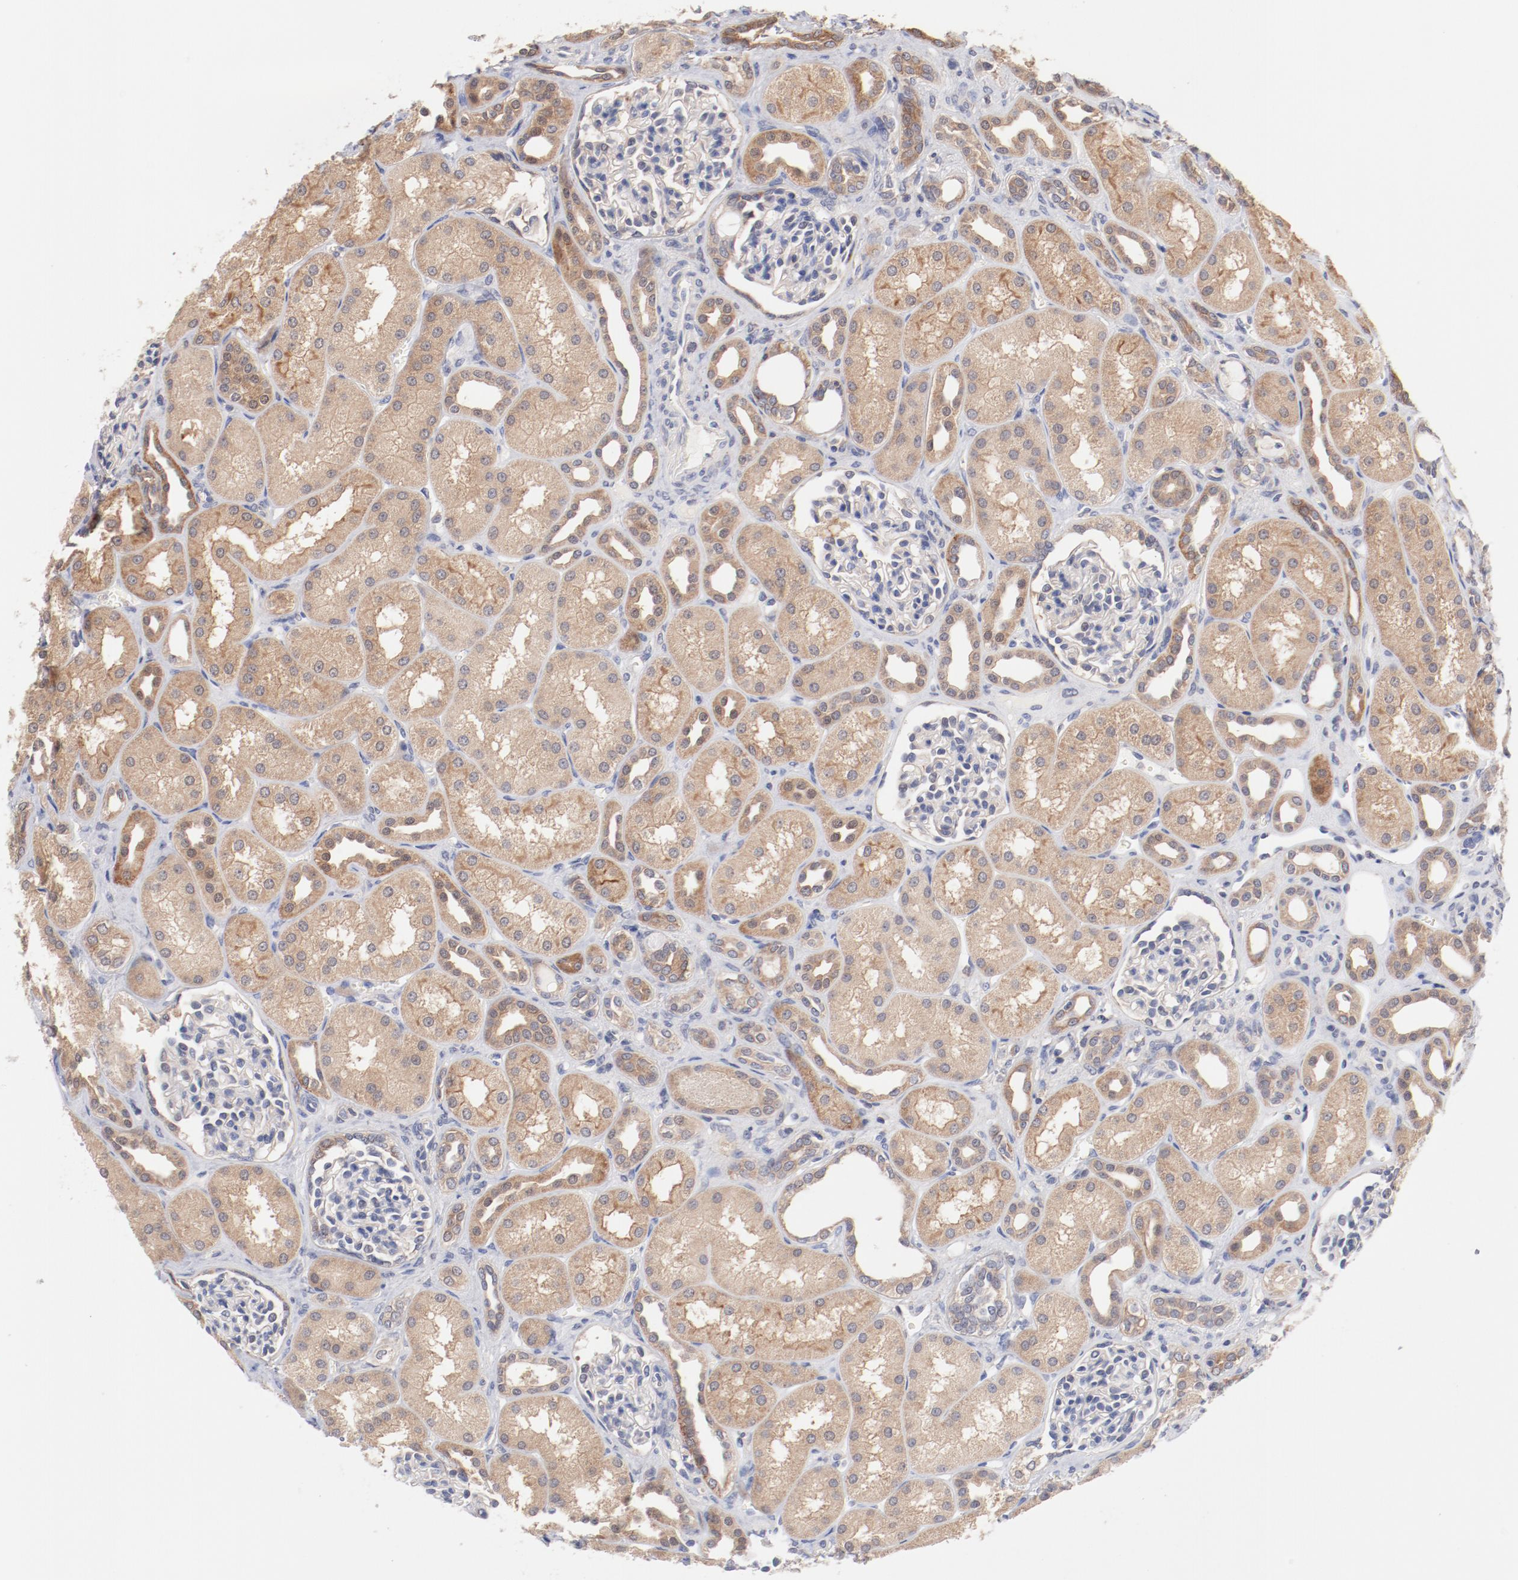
{"staining": {"intensity": "negative", "quantity": "none", "location": "none"}, "tissue": "kidney", "cell_type": "Cells in glomeruli", "image_type": "normal", "snomed": [{"axis": "morphology", "description": "Normal tissue, NOS"}, {"axis": "topography", "description": "Kidney"}], "caption": "DAB immunohistochemical staining of normal human kidney demonstrates no significant expression in cells in glomeruli. (DAB (3,3'-diaminobenzidine) immunohistochemistry with hematoxylin counter stain).", "gene": "SETD3", "patient": {"sex": "male", "age": 7}}